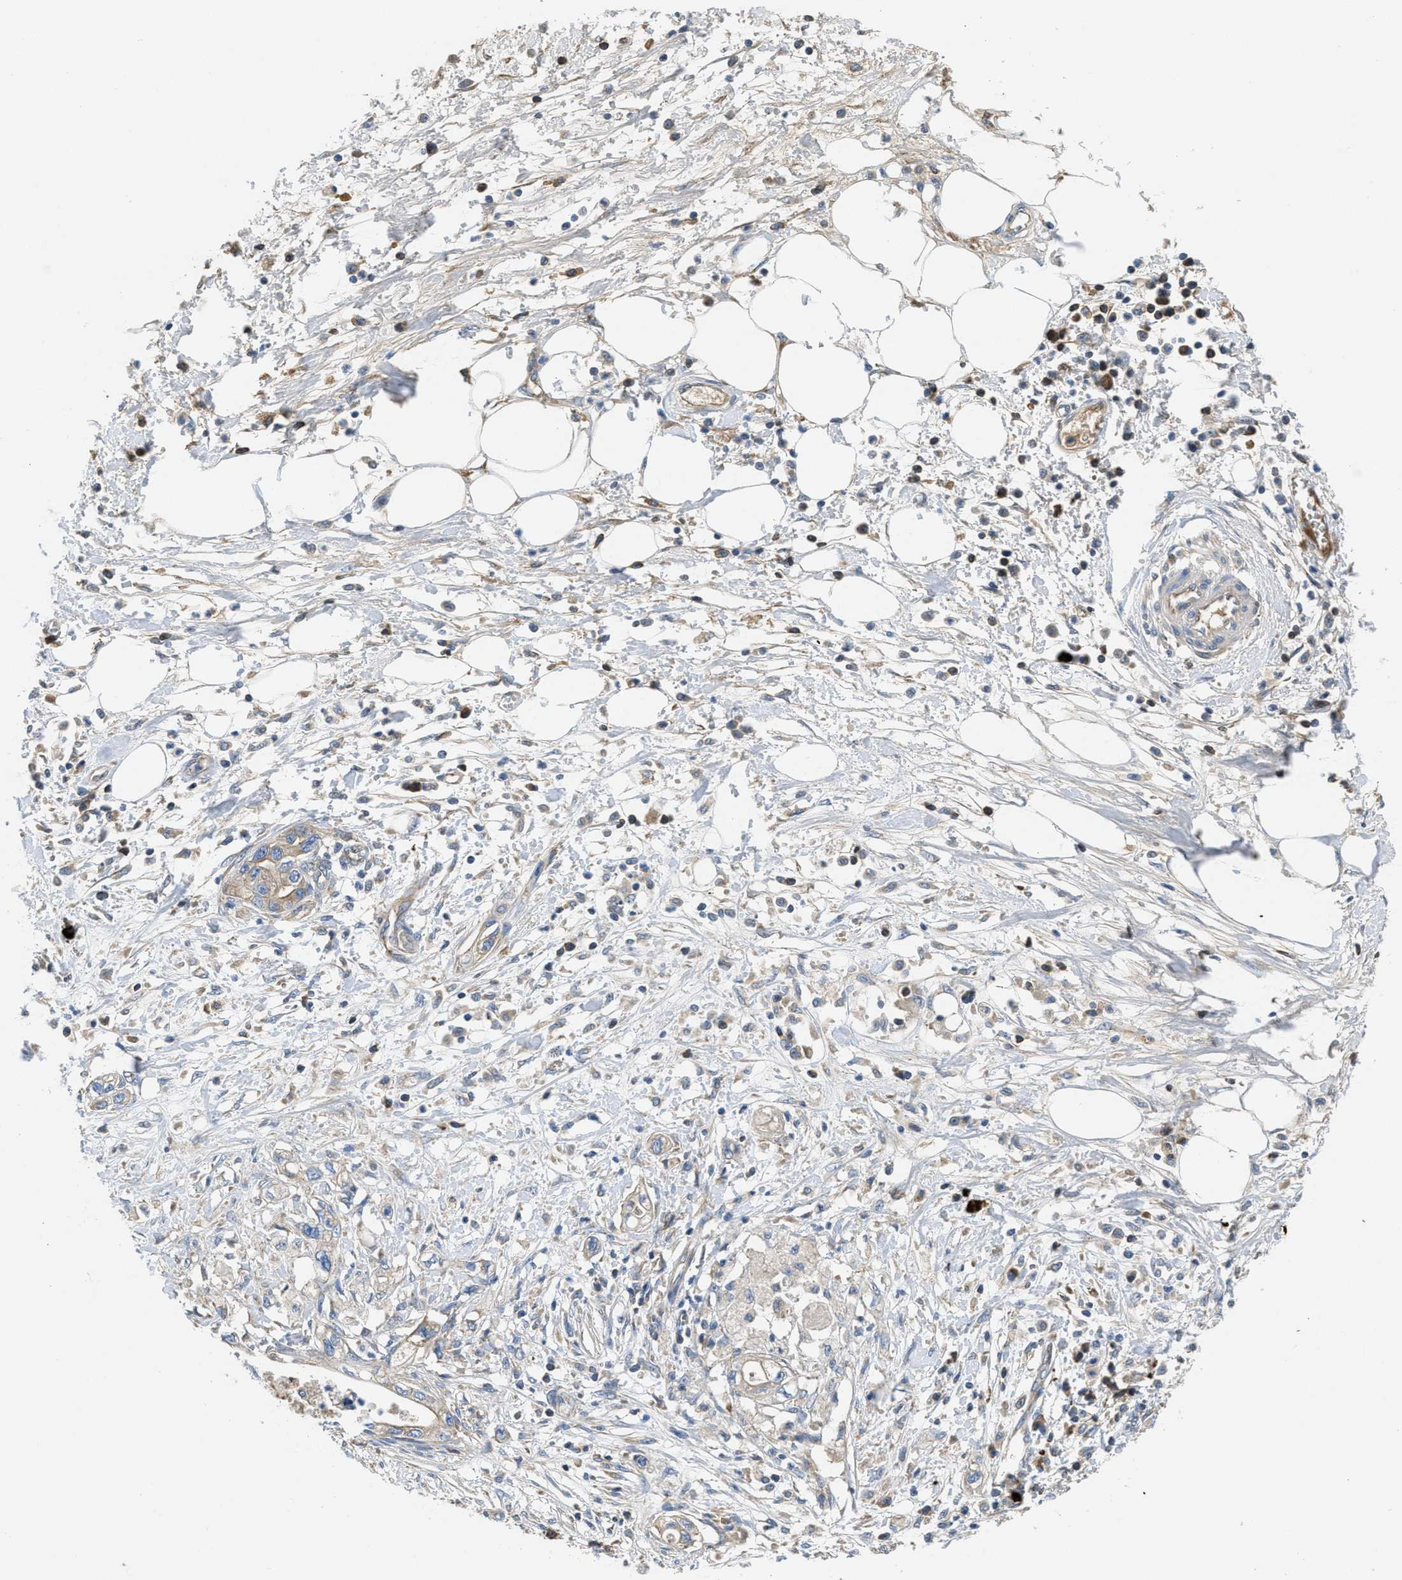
{"staining": {"intensity": "weak", "quantity": ">75%", "location": "cytoplasmic/membranous"}, "tissue": "pancreatic cancer", "cell_type": "Tumor cells", "image_type": "cancer", "snomed": [{"axis": "morphology", "description": "Adenocarcinoma, NOS"}, {"axis": "topography", "description": "Pancreas"}], "caption": "Immunohistochemical staining of adenocarcinoma (pancreatic) shows weak cytoplasmic/membranous protein staining in approximately >75% of tumor cells.", "gene": "GALK1", "patient": {"sex": "male", "age": 56}}